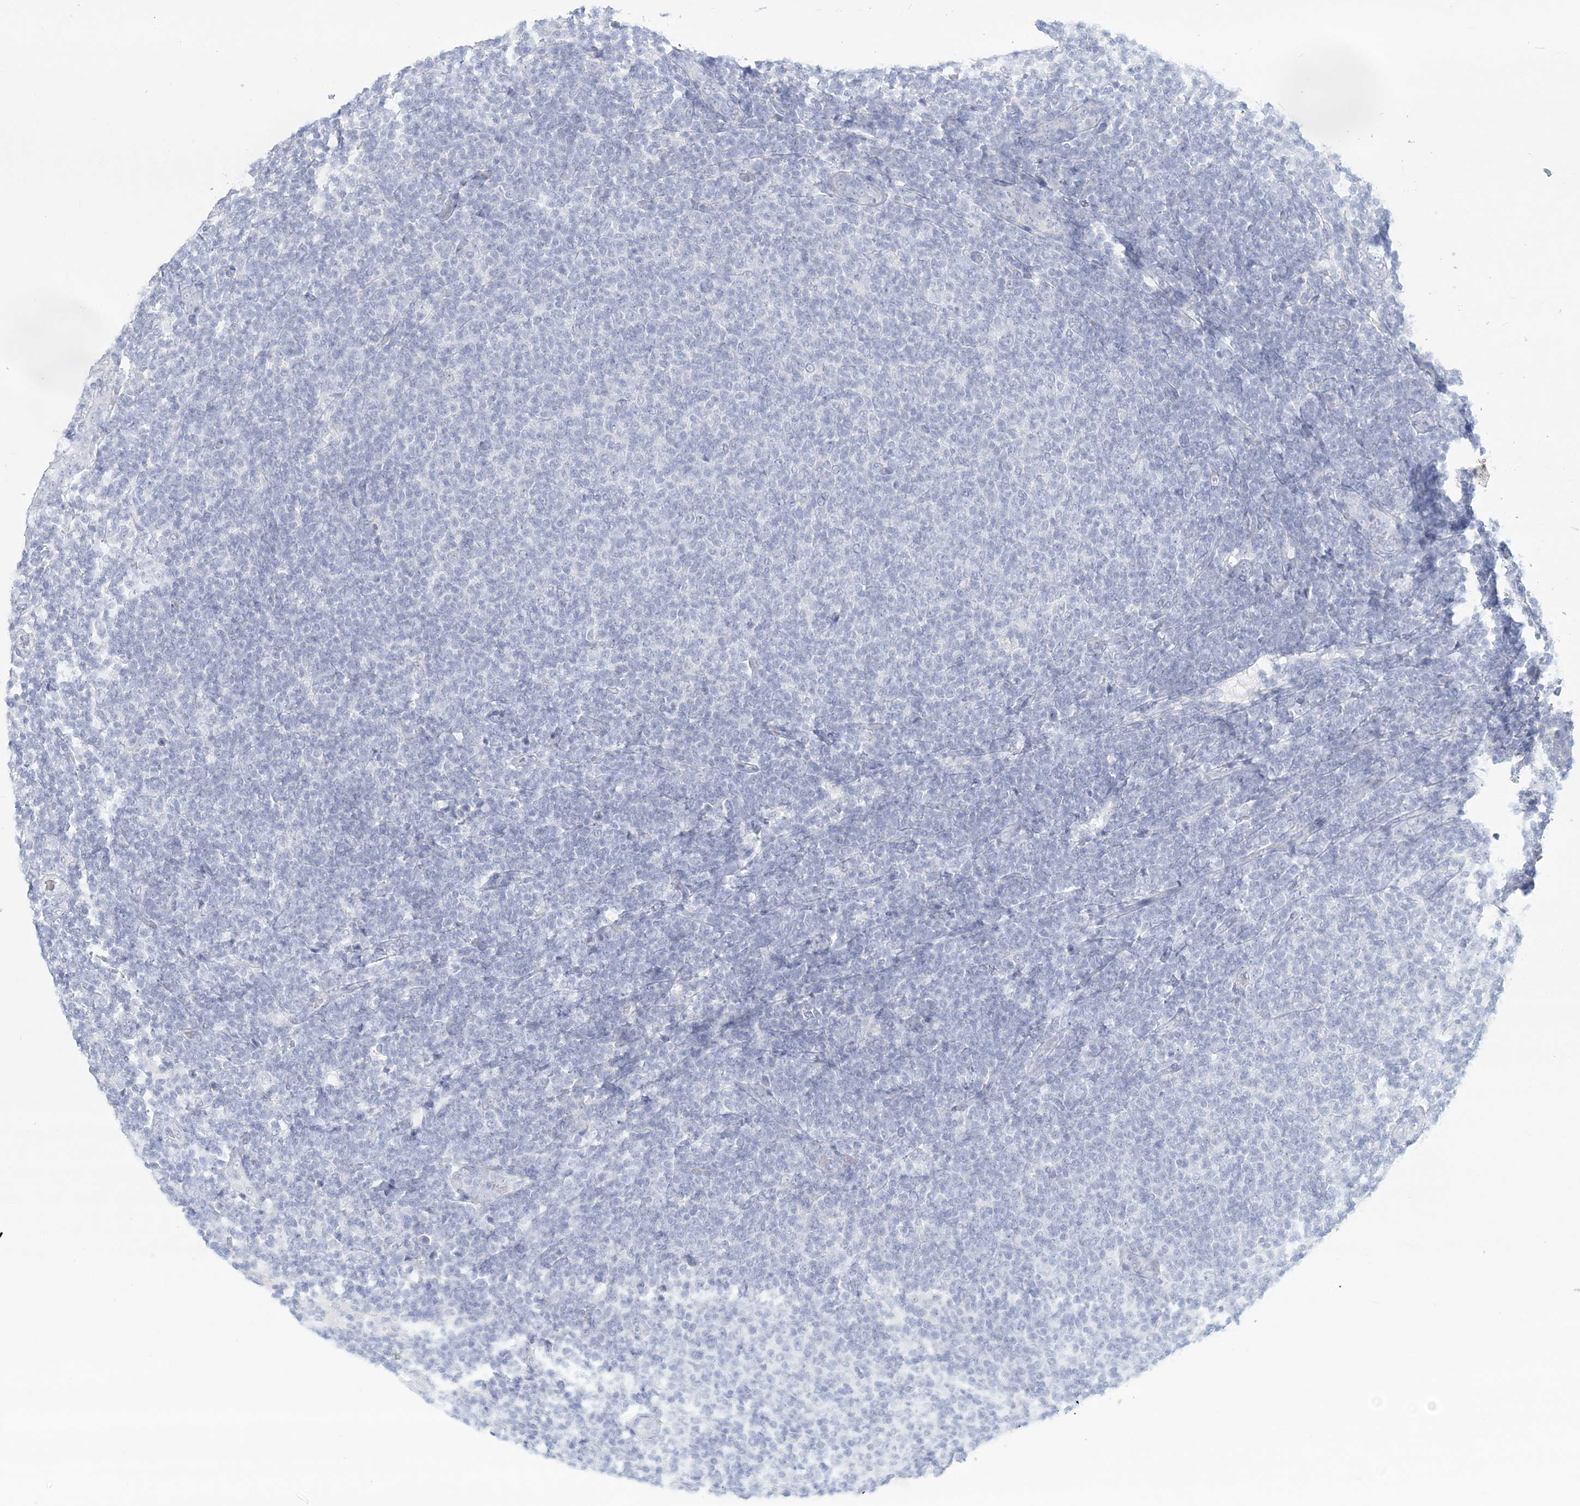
{"staining": {"intensity": "negative", "quantity": "none", "location": "none"}, "tissue": "lymphoma", "cell_type": "Tumor cells", "image_type": "cancer", "snomed": [{"axis": "morphology", "description": "Malignant lymphoma, non-Hodgkin's type, Low grade"}, {"axis": "topography", "description": "Lymph node"}], "caption": "This is an IHC photomicrograph of human low-grade malignant lymphoma, non-Hodgkin's type. There is no expression in tumor cells.", "gene": "CSN1S1", "patient": {"sex": "male", "age": 66}}